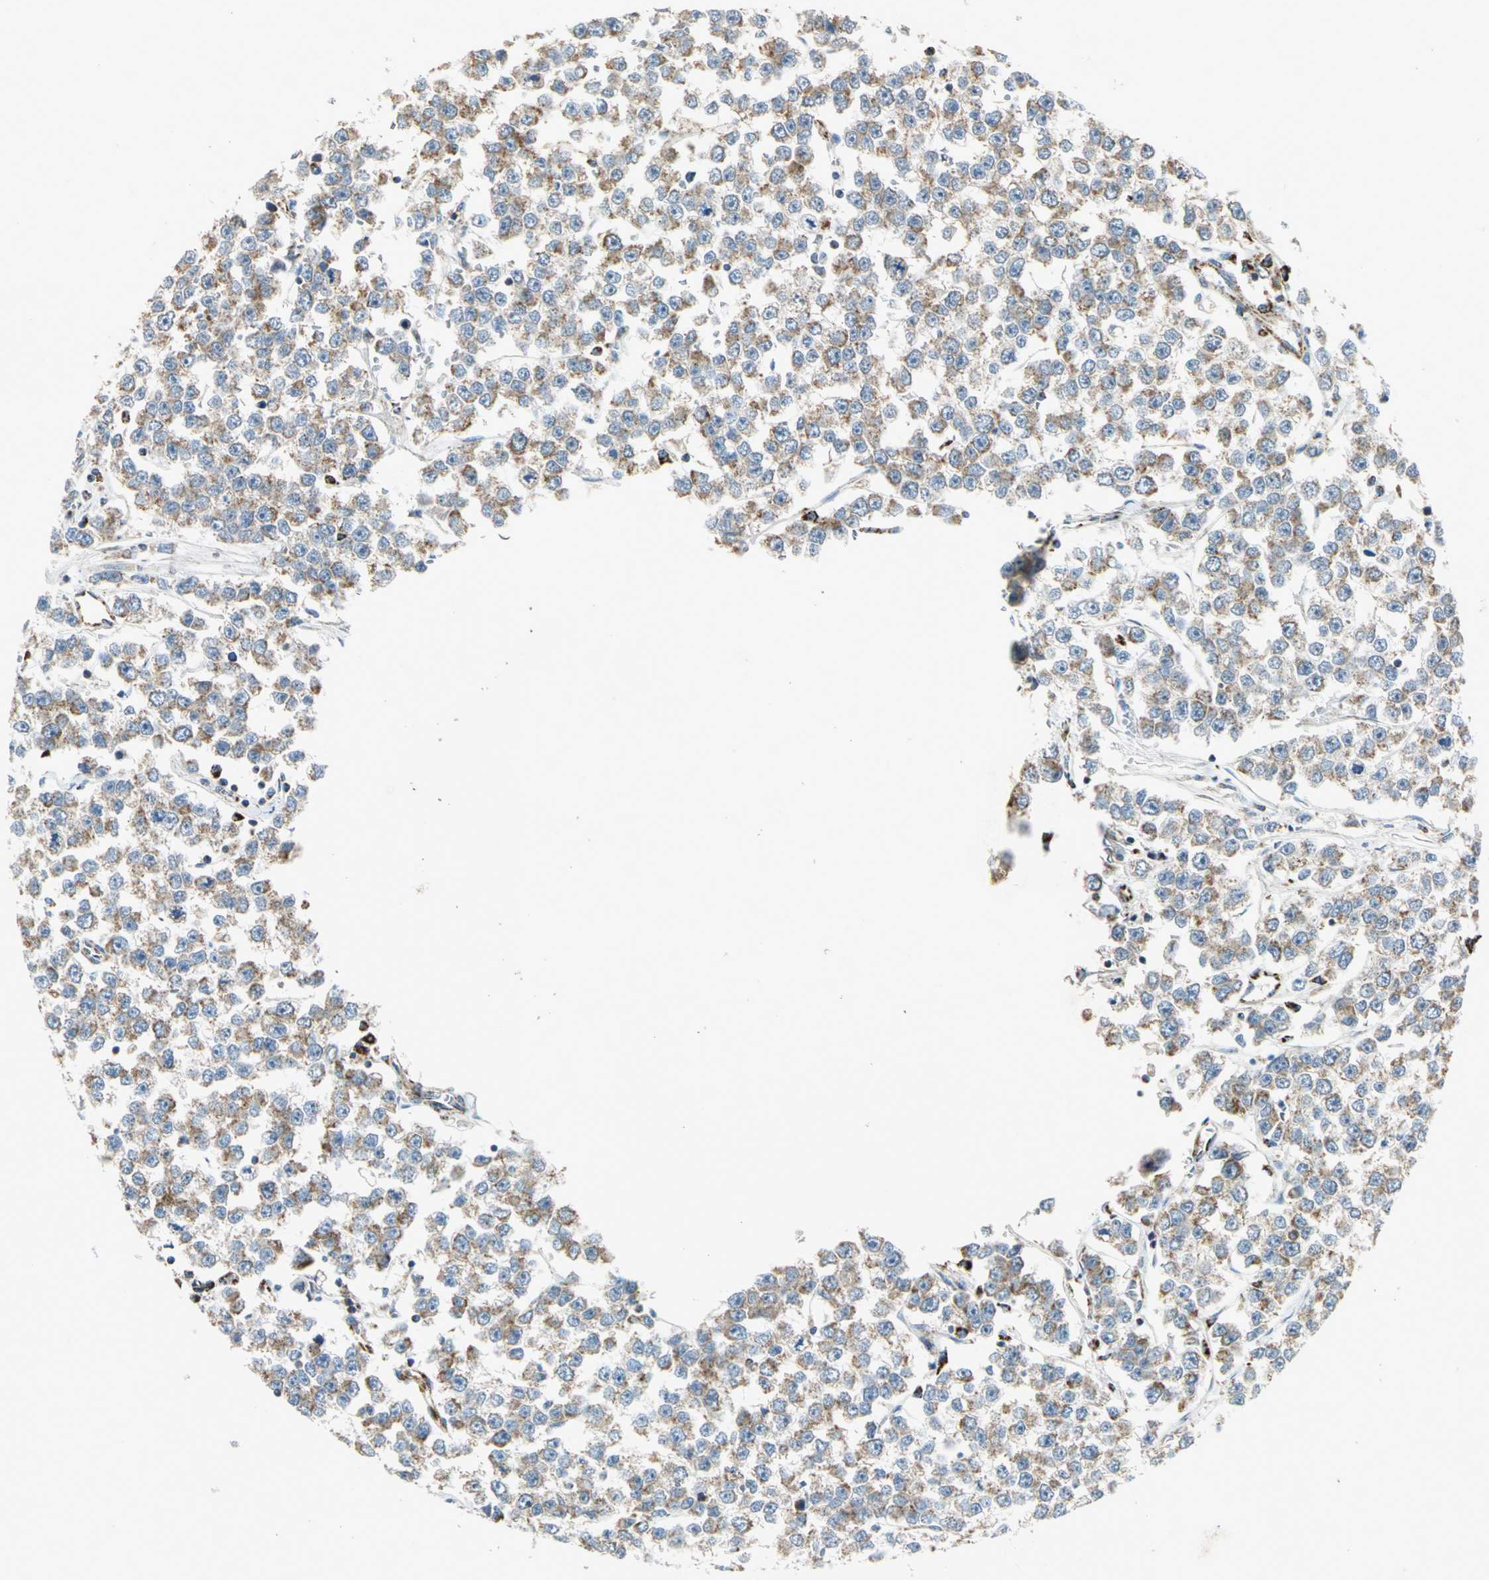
{"staining": {"intensity": "moderate", "quantity": ">75%", "location": "cytoplasmic/membranous"}, "tissue": "testis cancer", "cell_type": "Tumor cells", "image_type": "cancer", "snomed": [{"axis": "morphology", "description": "Seminoma, NOS"}, {"axis": "morphology", "description": "Carcinoma, Embryonal, NOS"}, {"axis": "topography", "description": "Testis"}], "caption": "A medium amount of moderate cytoplasmic/membranous positivity is appreciated in approximately >75% of tumor cells in testis cancer (embryonal carcinoma) tissue.", "gene": "NDUFB5", "patient": {"sex": "male", "age": 52}}